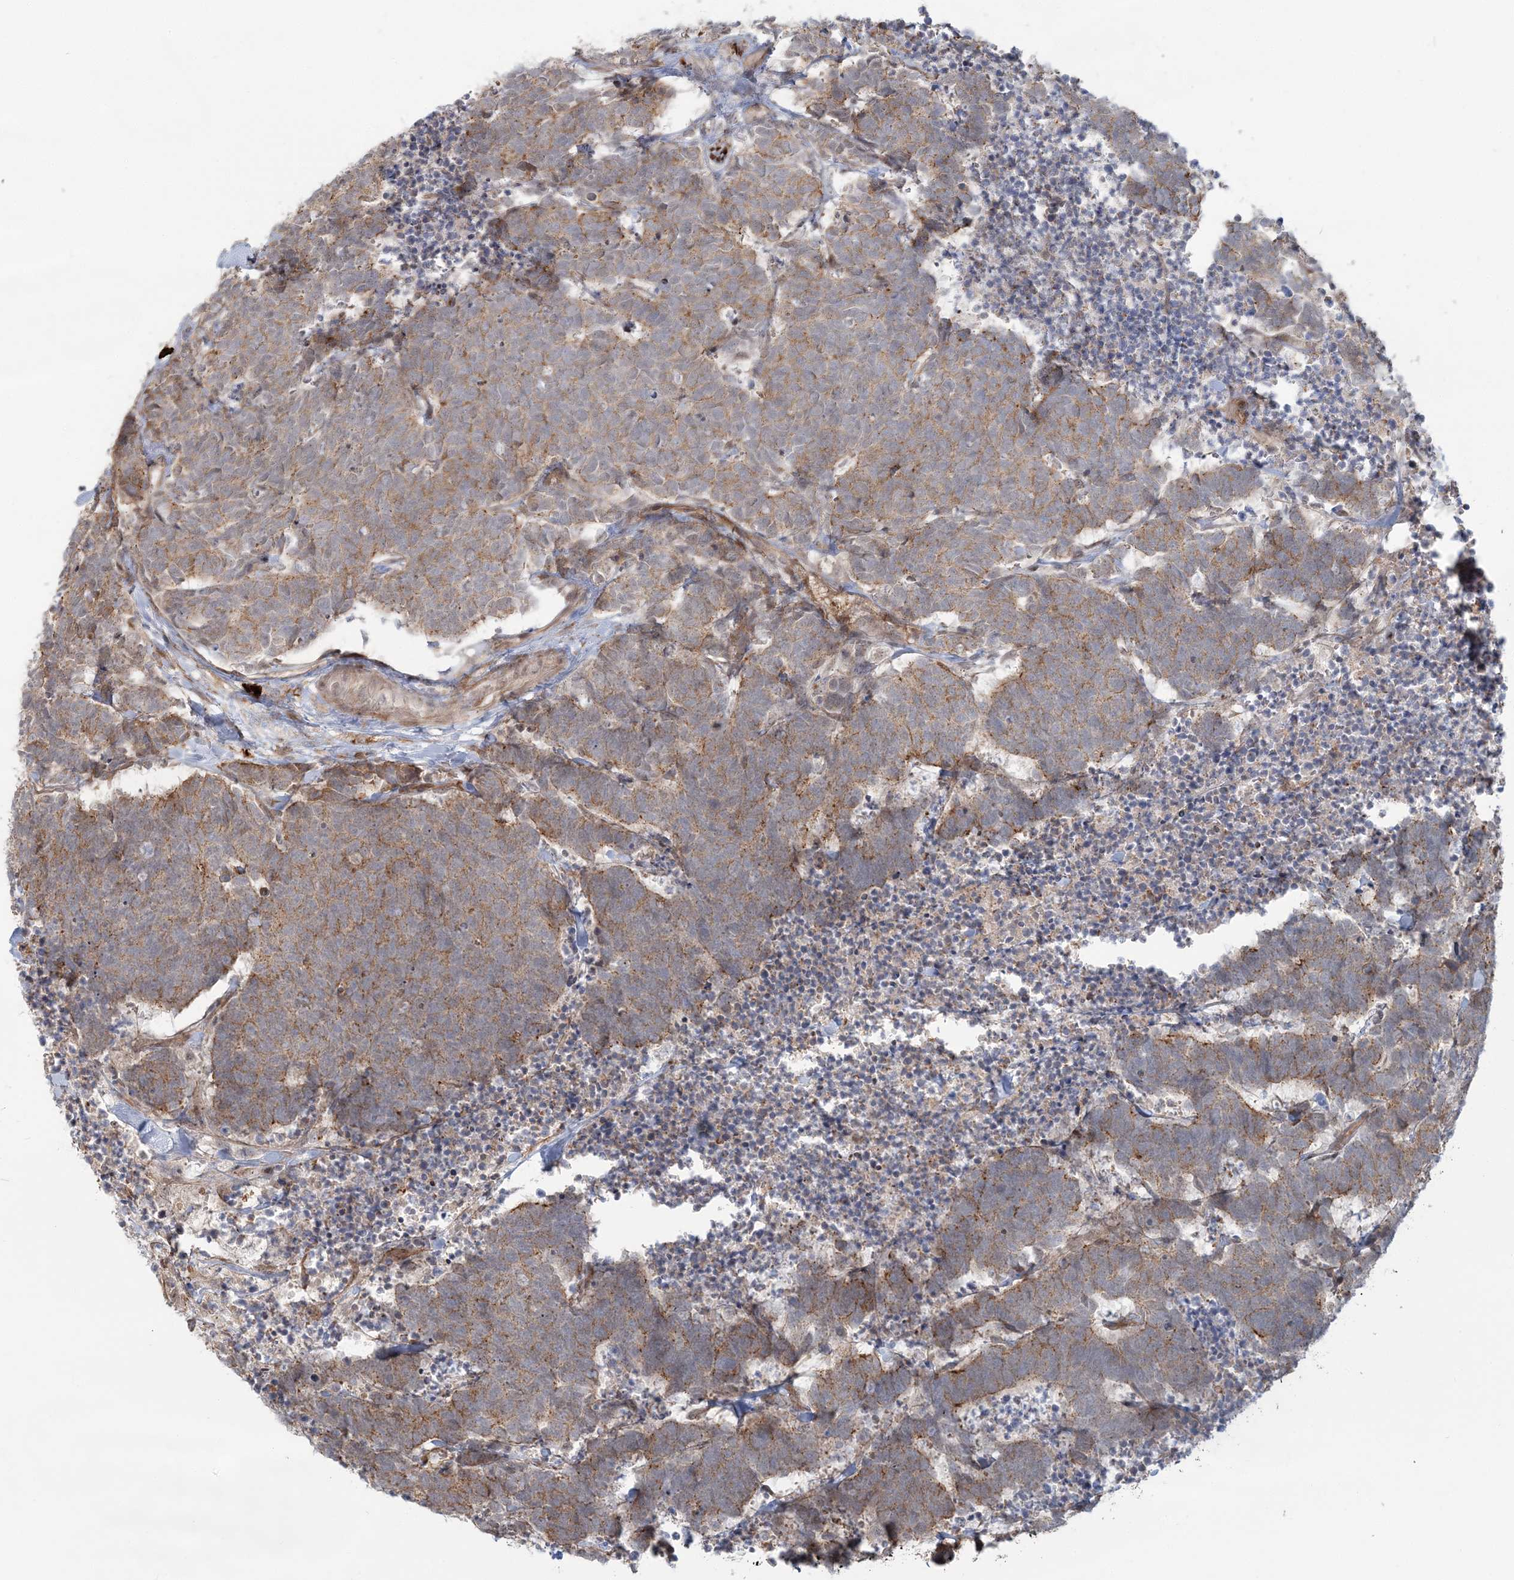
{"staining": {"intensity": "moderate", "quantity": ">75%", "location": "cytoplasmic/membranous"}, "tissue": "carcinoid", "cell_type": "Tumor cells", "image_type": "cancer", "snomed": [{"axis": "morphology", "description": "Carcinoma, NOS"}, {"axis": "morphology", "description": "Carcinoid, malignant, NOS"}, {"axis": "topography", "description": "Urinary bladder"}], "caption": "The micrograph shows immunohistochemical staining of carcinoid. There is moderate cytoplasmic/membranous positivity is appreciated in about >75% of tumor cells.", "gene": "SH3PXD2A", "patient": {"sex": "male", "age": 57}}